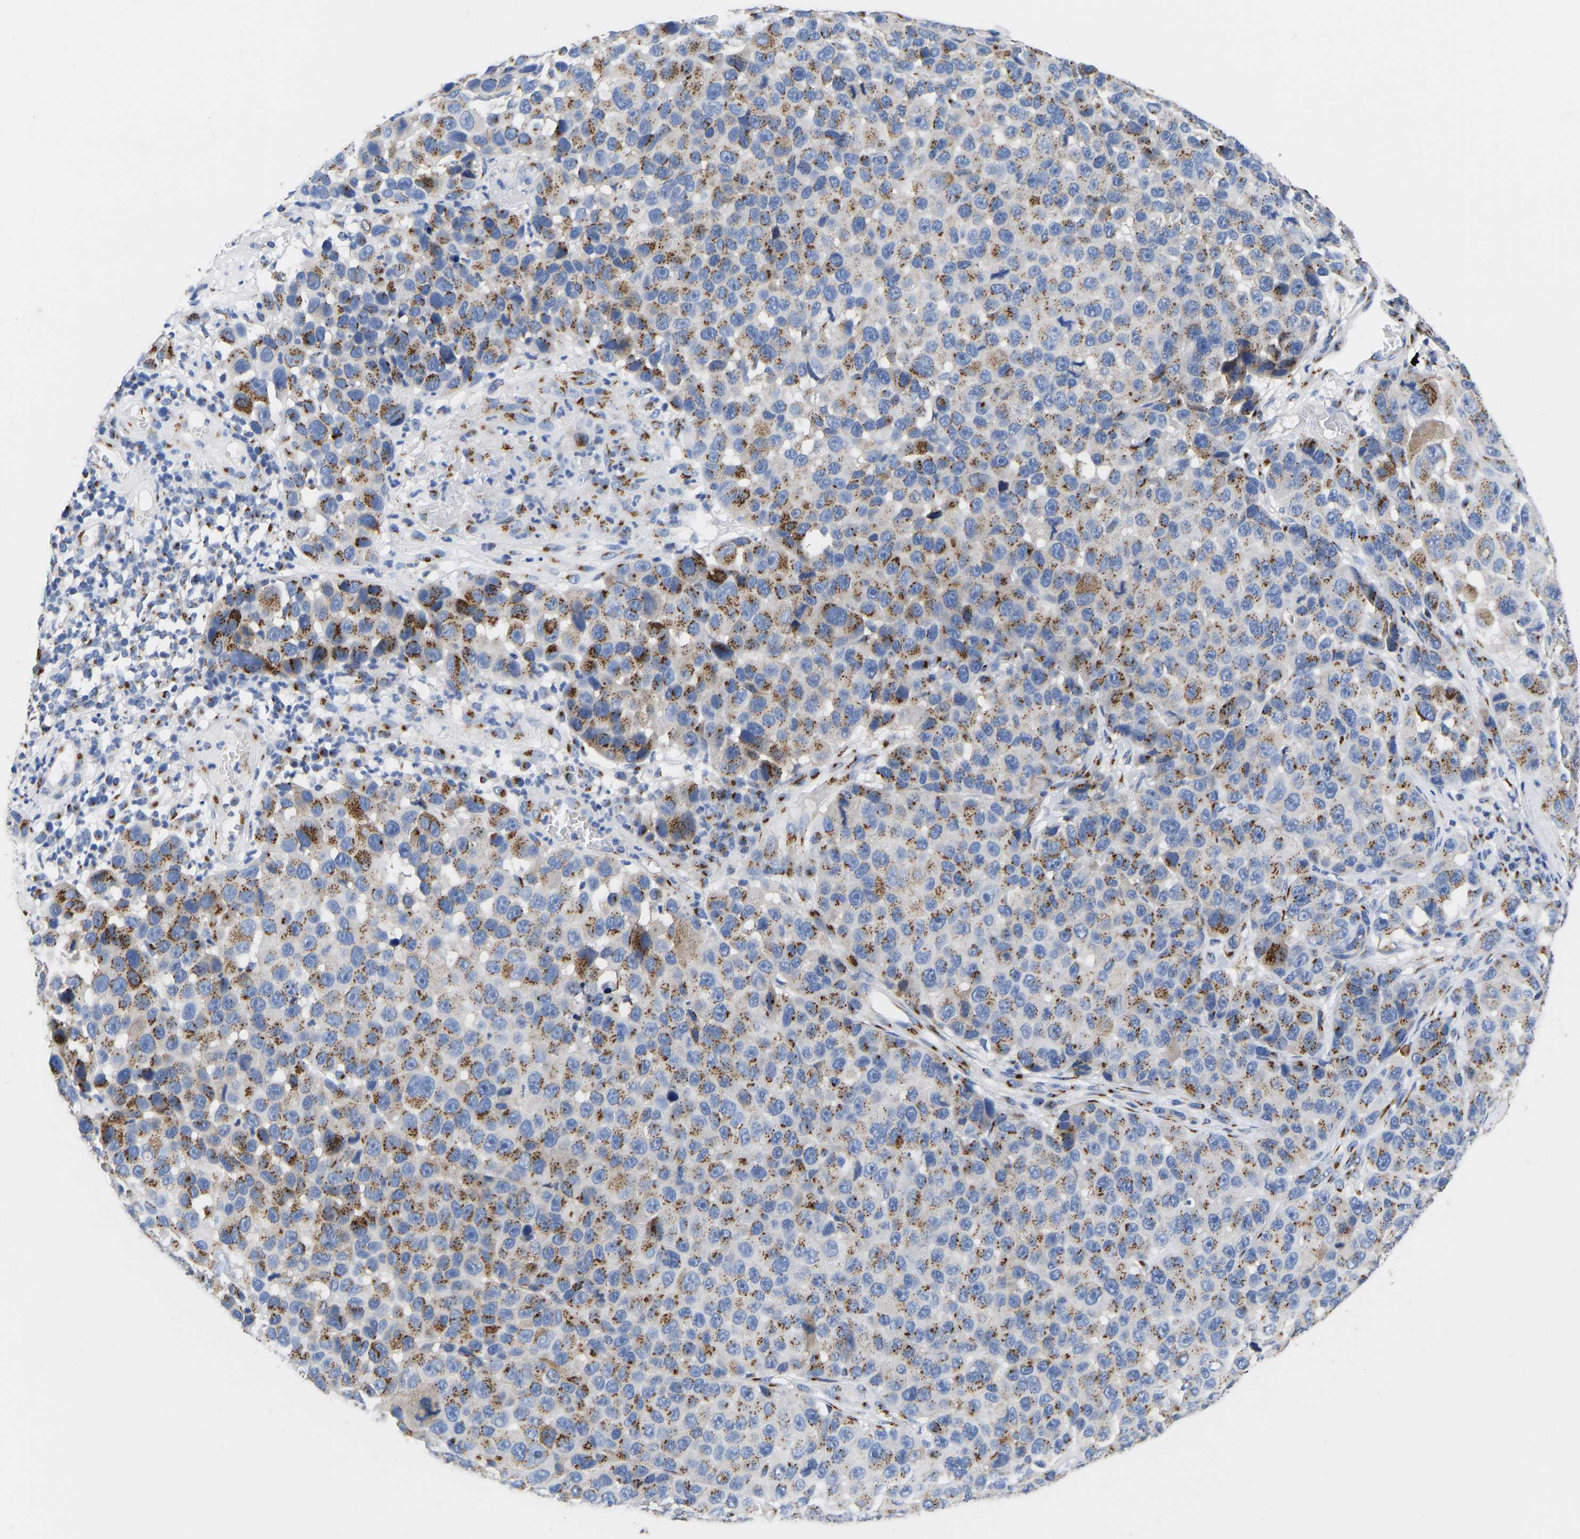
{"staining": {"intensity": "moderate", "quantity": ">75%", "location": "cytoplasmic/membranous"}, "tissue": "melanoma", "cell_type": "Tumor cells", "image_type": "cancer", "snomed": [{"axis": "morphology", "description": "Malignant melanoma, NOS"}, {"axis": "topography", "description": "Skin"}], "caption": "A brown stain shows moderate cytoplasmic/membranous staining of a protein in malignant melanoma tumor cells. The protein is stained brown, and the nuclei are stained in blue (DAB IHC with brightfield microscopy, high magnification).", "gene": "TMEM87A", "patient": {"sex": "male", "age": 53}}